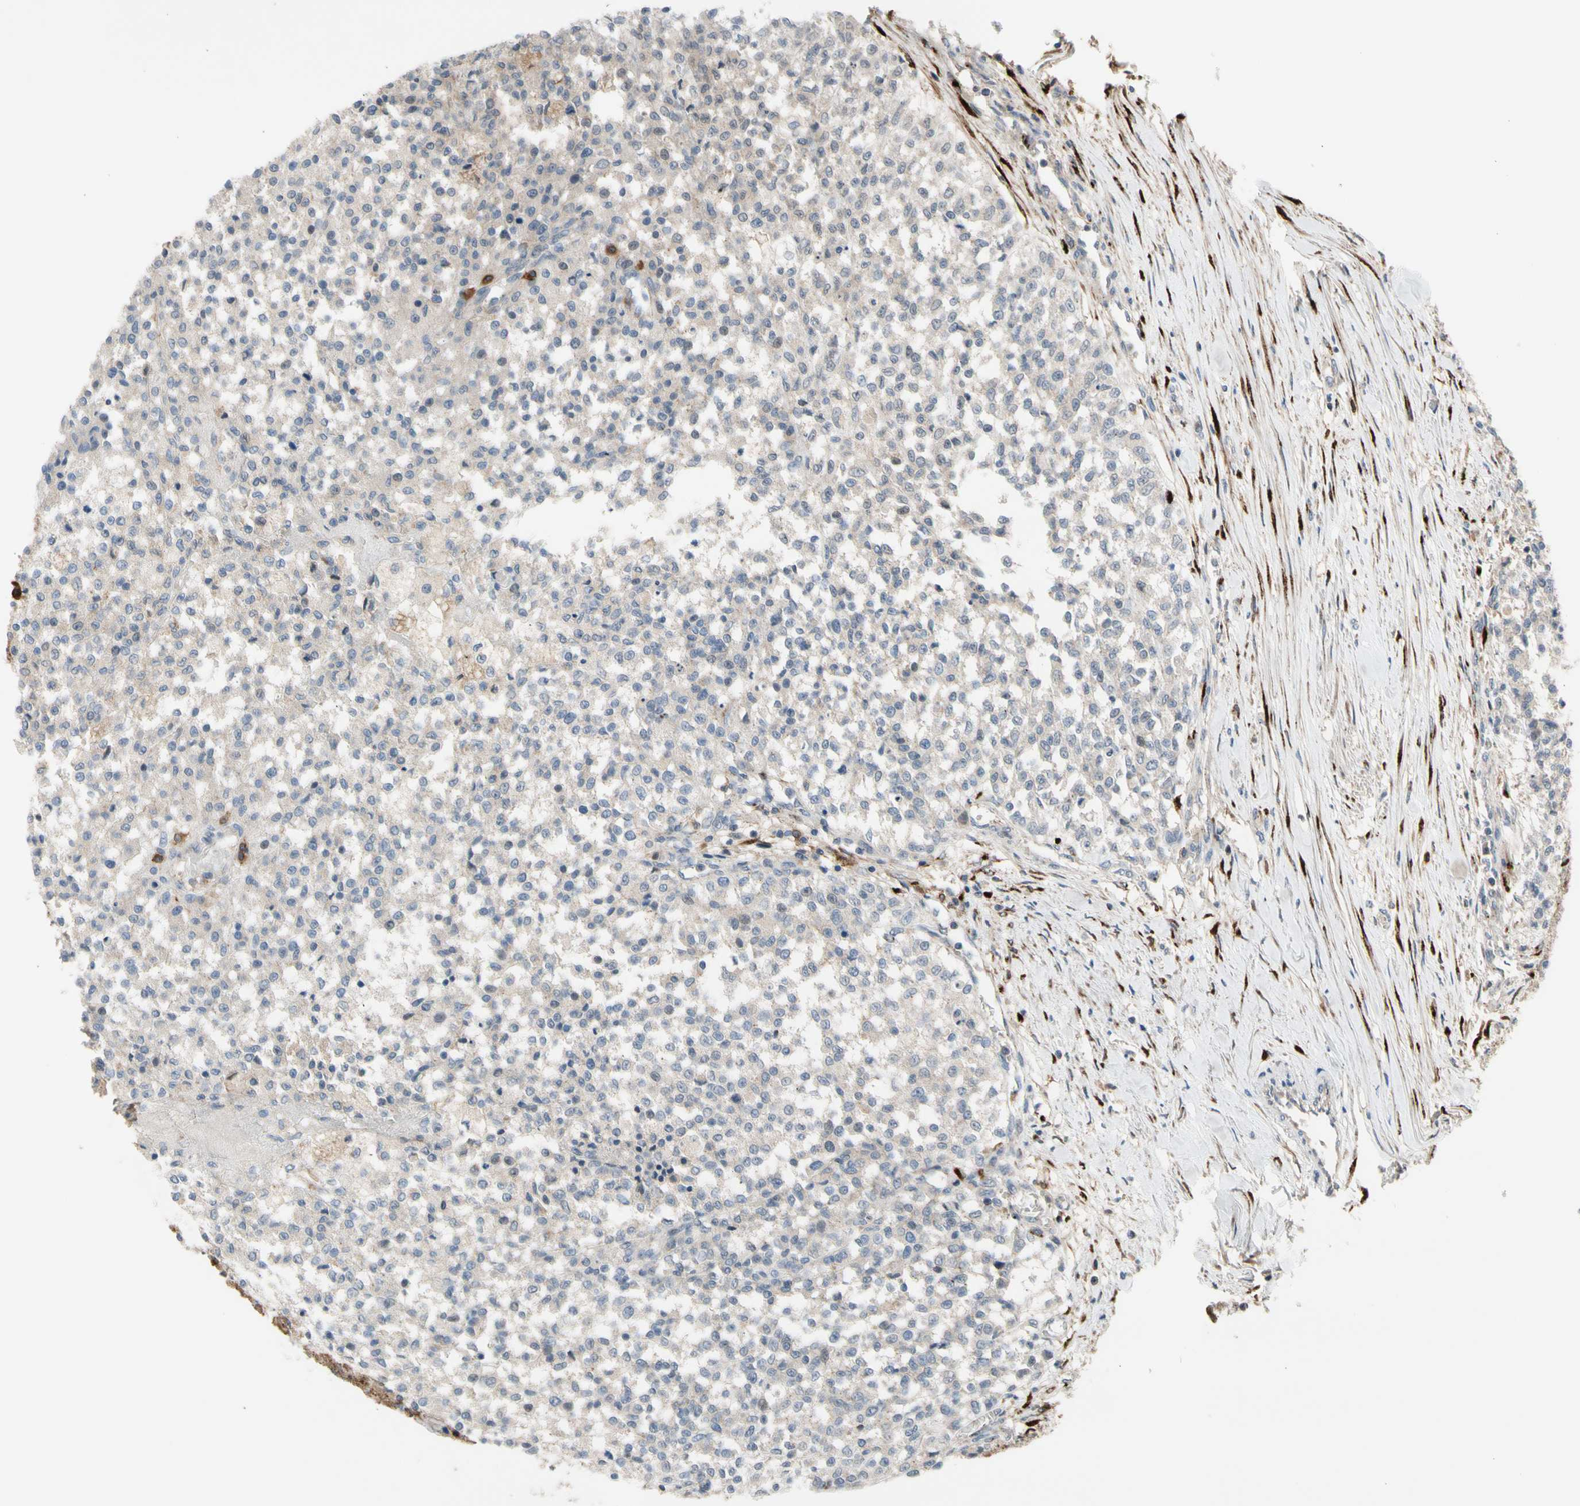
{"staining": {"intensity": "weak", "quantity": "<25%", "location": "cytoplasmic/membranous"}, "tissue": "testis cancer", "cell_type": "Tumor cells", "image_type": "cancer", "snomed": [{"axis": "morphology", "description": "Seminoma, NOS"}, {"axis": "topography", "description": "Testis"}], "caption": "High magnification brightfield microscopy of testis cancer stained with DAB (brown) and counterstained with hematoxylin (blue): tumor cells show no significant positivity.", "gene": "GALNT5", "patient": {"sex": "male", "age": 59}}